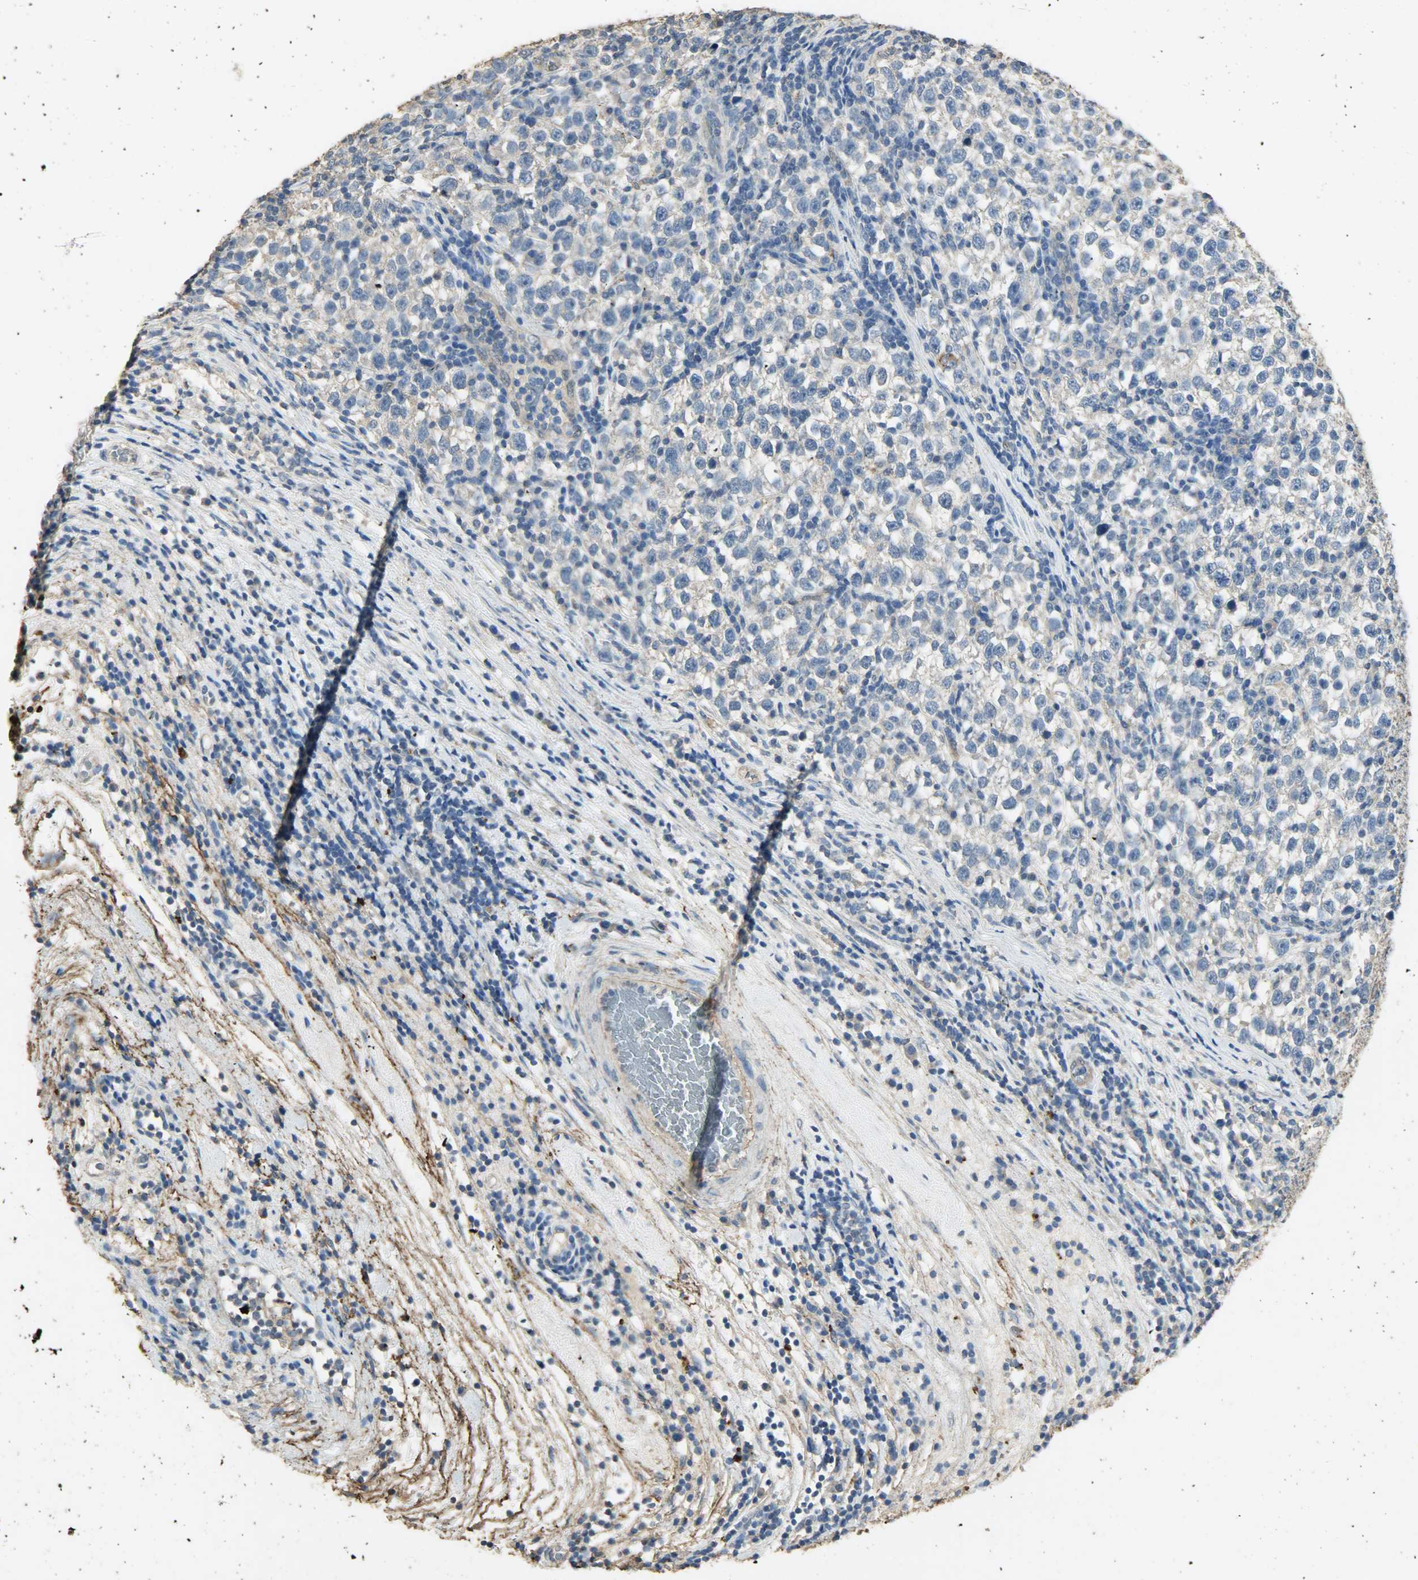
{"staining": {"intensity": "weak", "quantity": "<25%", "location": "cytoplasmic/membranous"}, "tissue": "testis cancer", "cell_type": "Tumor cells", "image_type": "cancer", "snomed": [{"axis": "morphology", "description": "Seminoma, NOS"}, {"axis": "topography", "description": "Testis"}], "caption": "Tumor cells show no significant protein staining in testis cancer (seminoma).", "gene": "ASB9", "patient": {"sex": "male", "age": 43}}